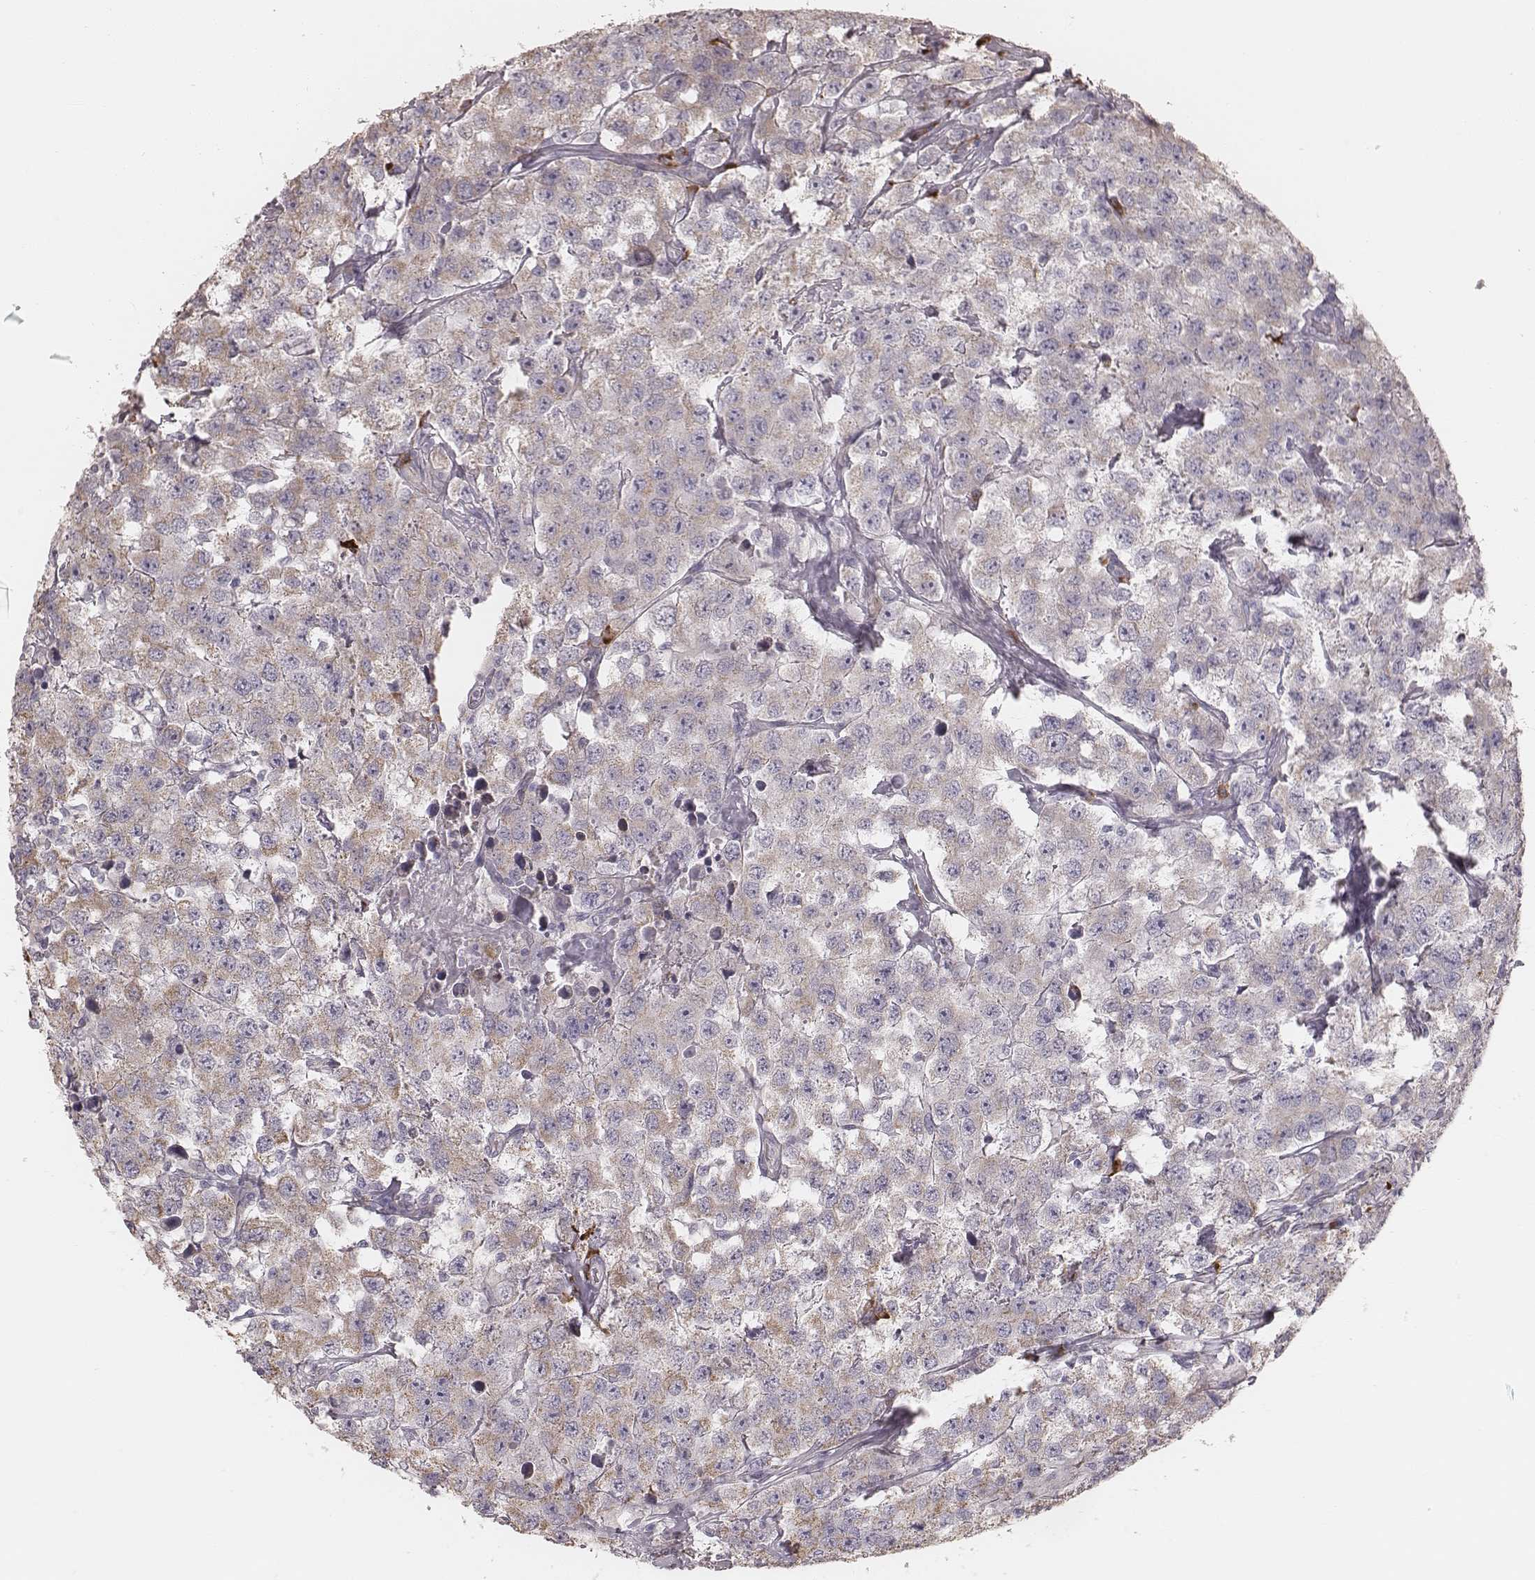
{"staining": {"intensity": "moderate", "quantity": "<25%", "location": "cytoplasmic/membranous"}, "tissue": "testis cancer", "cell_type": "Tumor cells", "image_type": "cancer", "snomed": [{"axis": "morphology", "description": "Seminoma, NOS"}, {"axis": "topography", "description": "Testis"}], "caption": "Testis seminoma stained with a protein marker demonstrates moderate staining in tumor cells.", "gene": "KIF5C", "patient": {"sex": "male", "age": 52}}